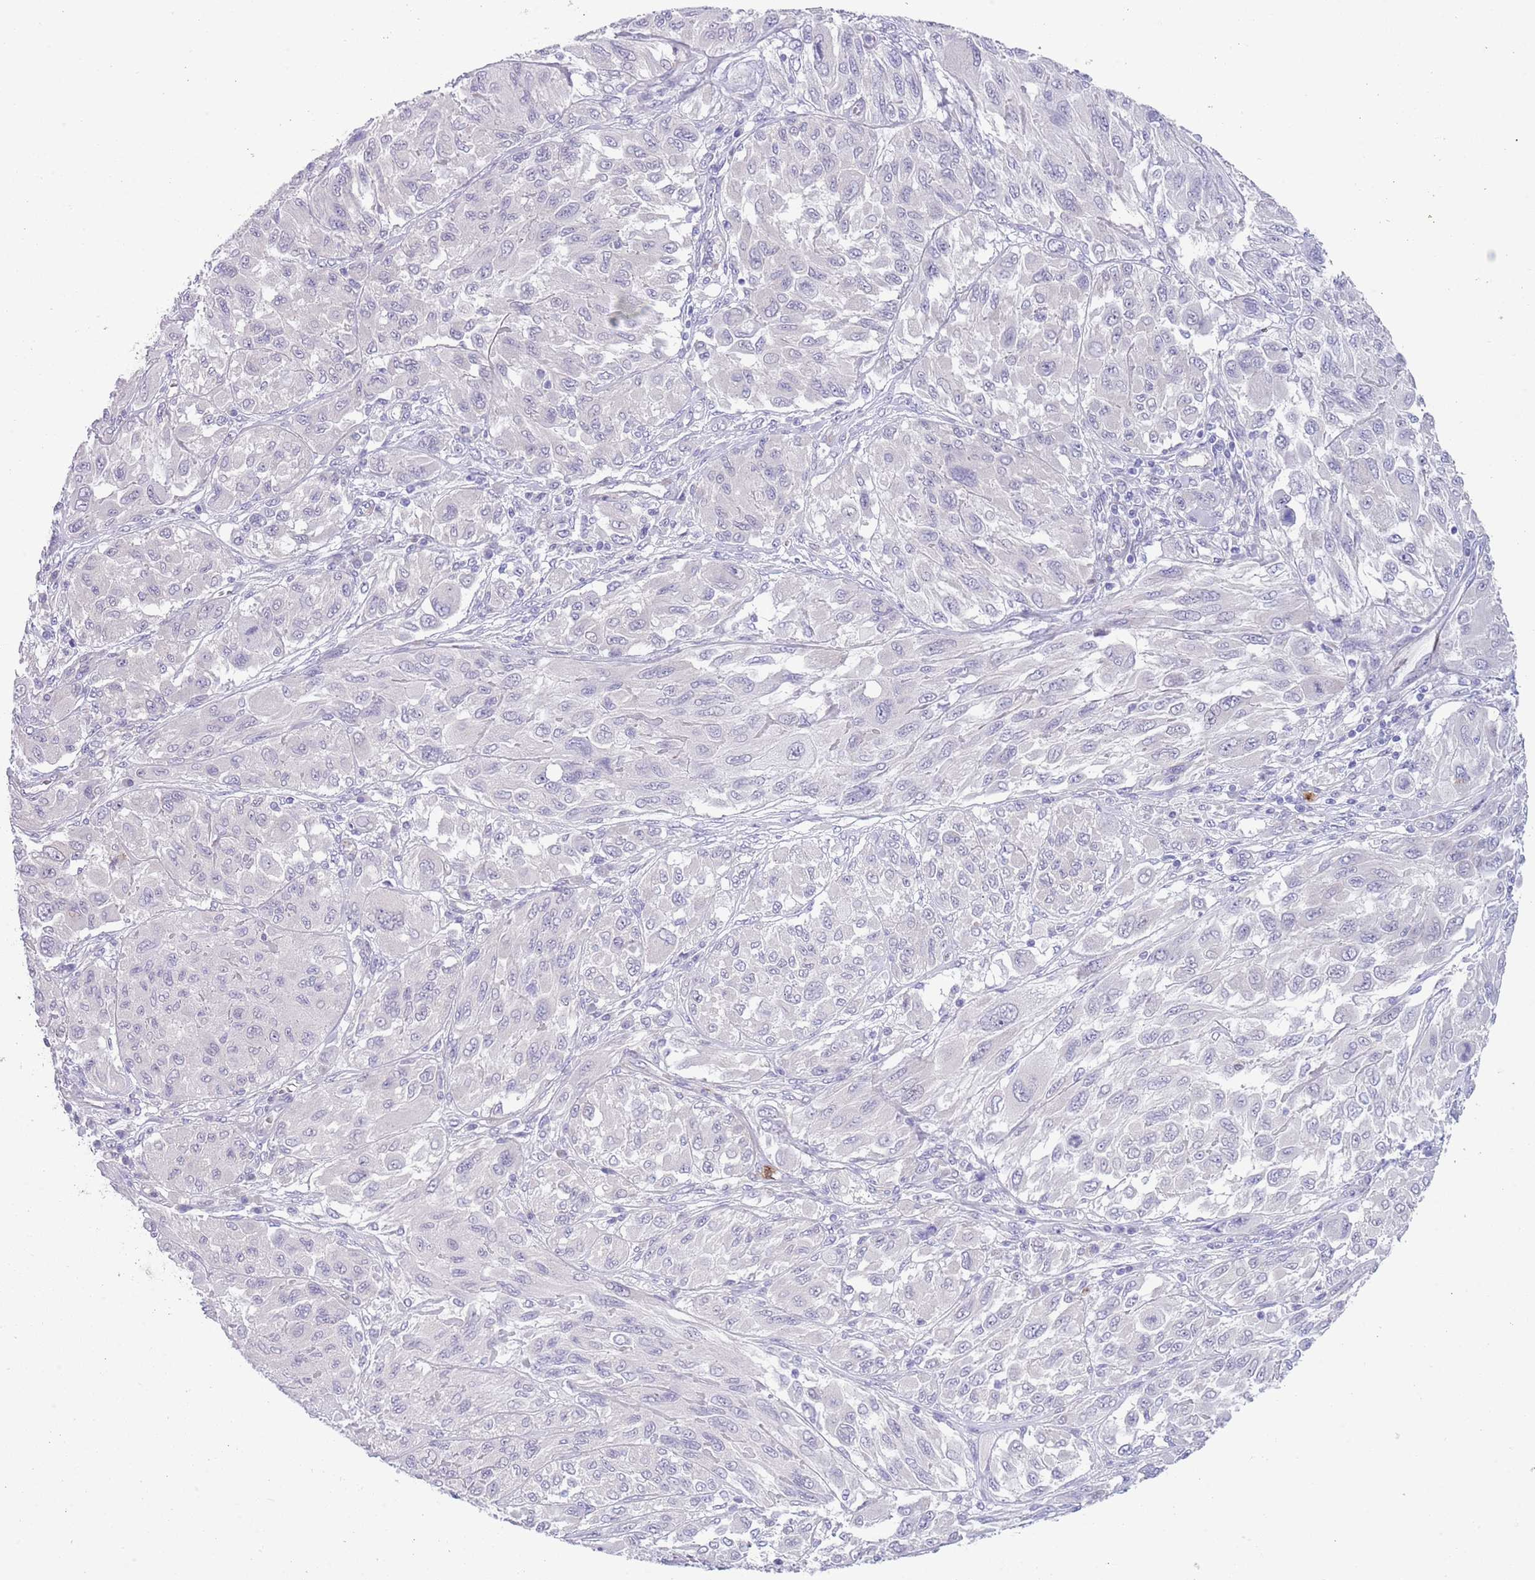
{"staining": {"intensity": "negative", "quantity": "none", "location": "none"}, "tissue": "melanoma", "cell_type": "Tumor cells", "image_type": "cancer", "snomed": [{"axis": "morphology", "description": "Malignant melanoma, NOS"}, {"axis": "topography", "description": "Skin"}], "caption": "Melanoma stained for a protein using immunohistochemistry (IHC) shows no staining tumor cells.", "gene": "ZFP2", "patient": {"sex": "female", "age": 91}}